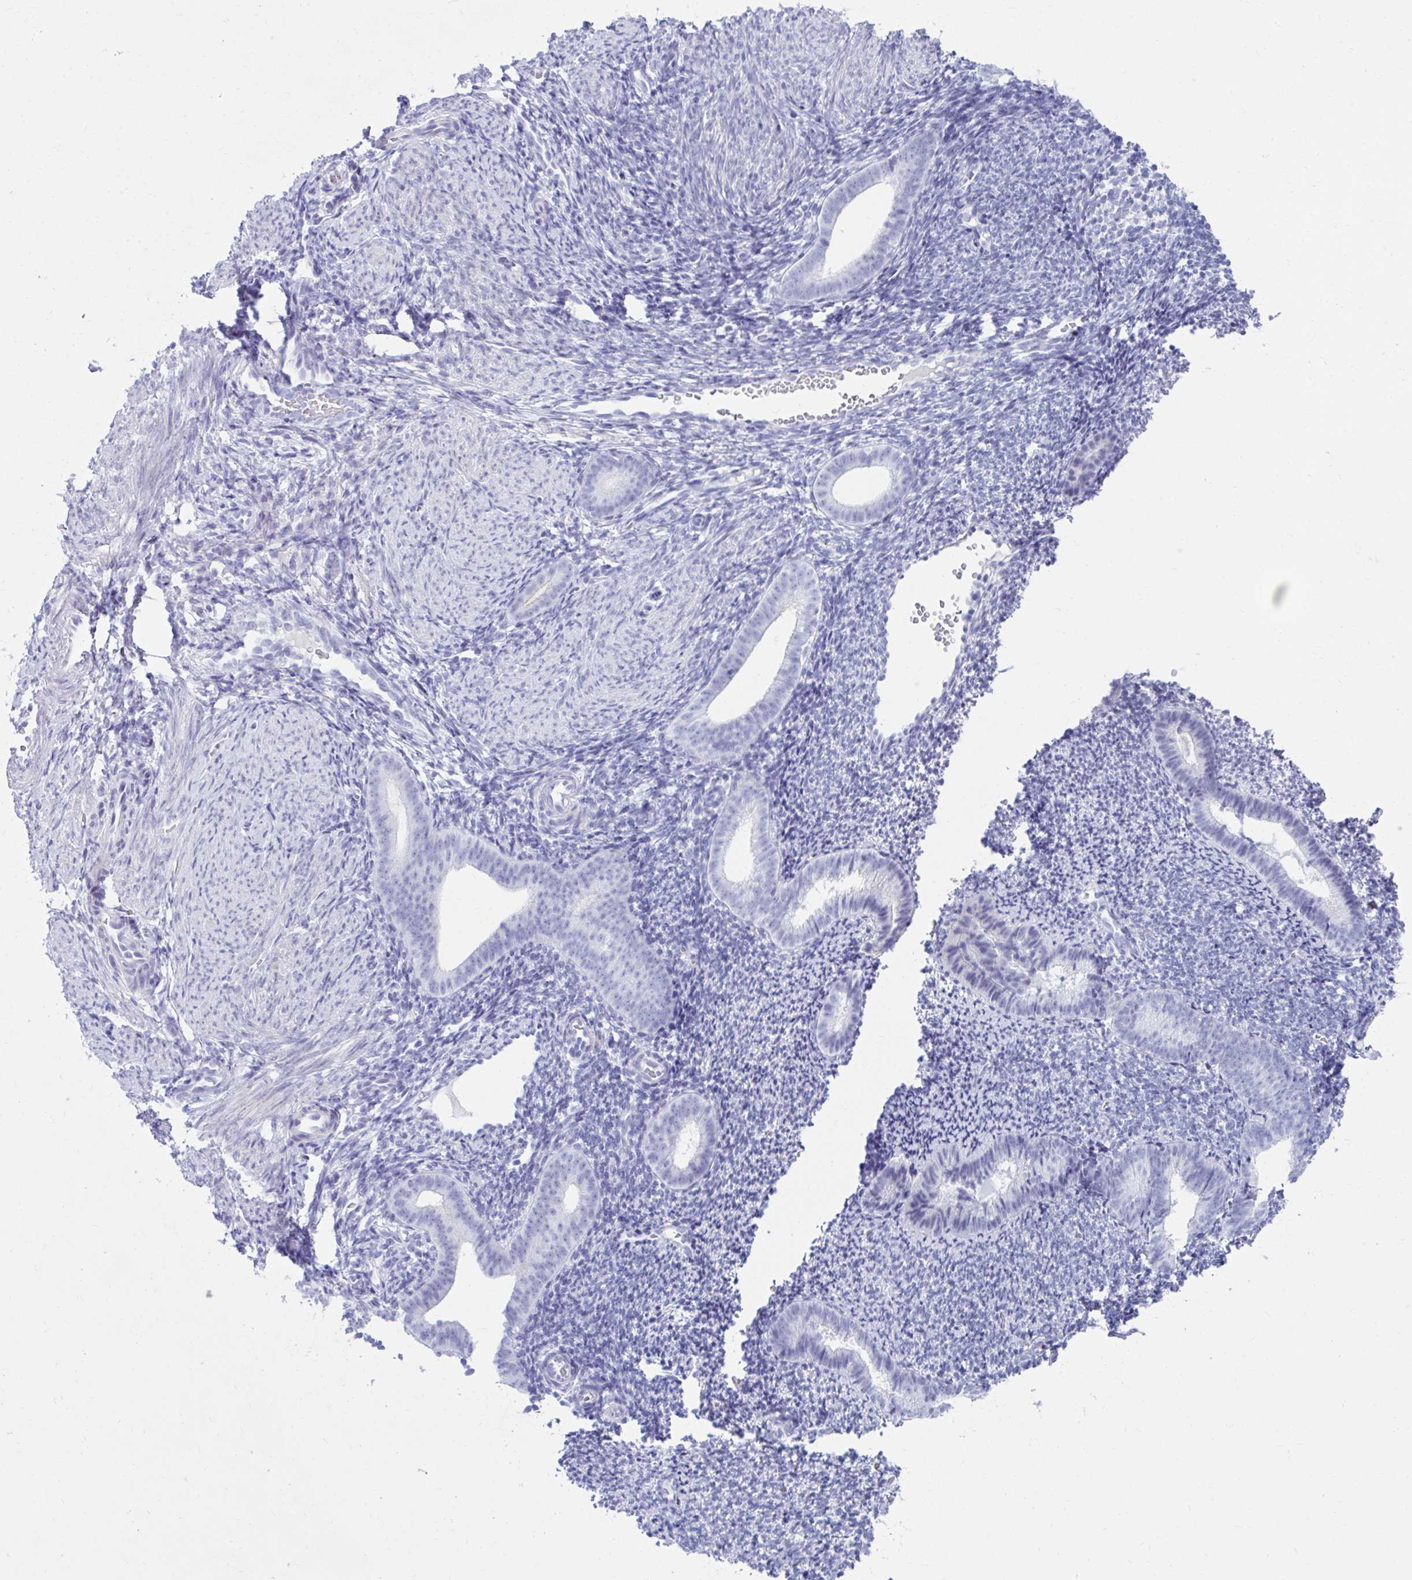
{"staining": {"intensity": "negative", "quantity": "none", "location": "none"}, "tissue": "endometrium", "cell_type": "Cells in endometrial stroma", "image_type": "normal", "snomed": [{"axis": "morphology", "description": "Normal tissue, NOS"}, {"axis": "topography", "description": "Endometrium"}], "caption": "This is an immunohistochemistry histopathology image of benign human endometrium. There is no positivity in cells in endometrial stroma.", "gene": "OR5F1", "patient": {"sex": "female", "age": 39}}